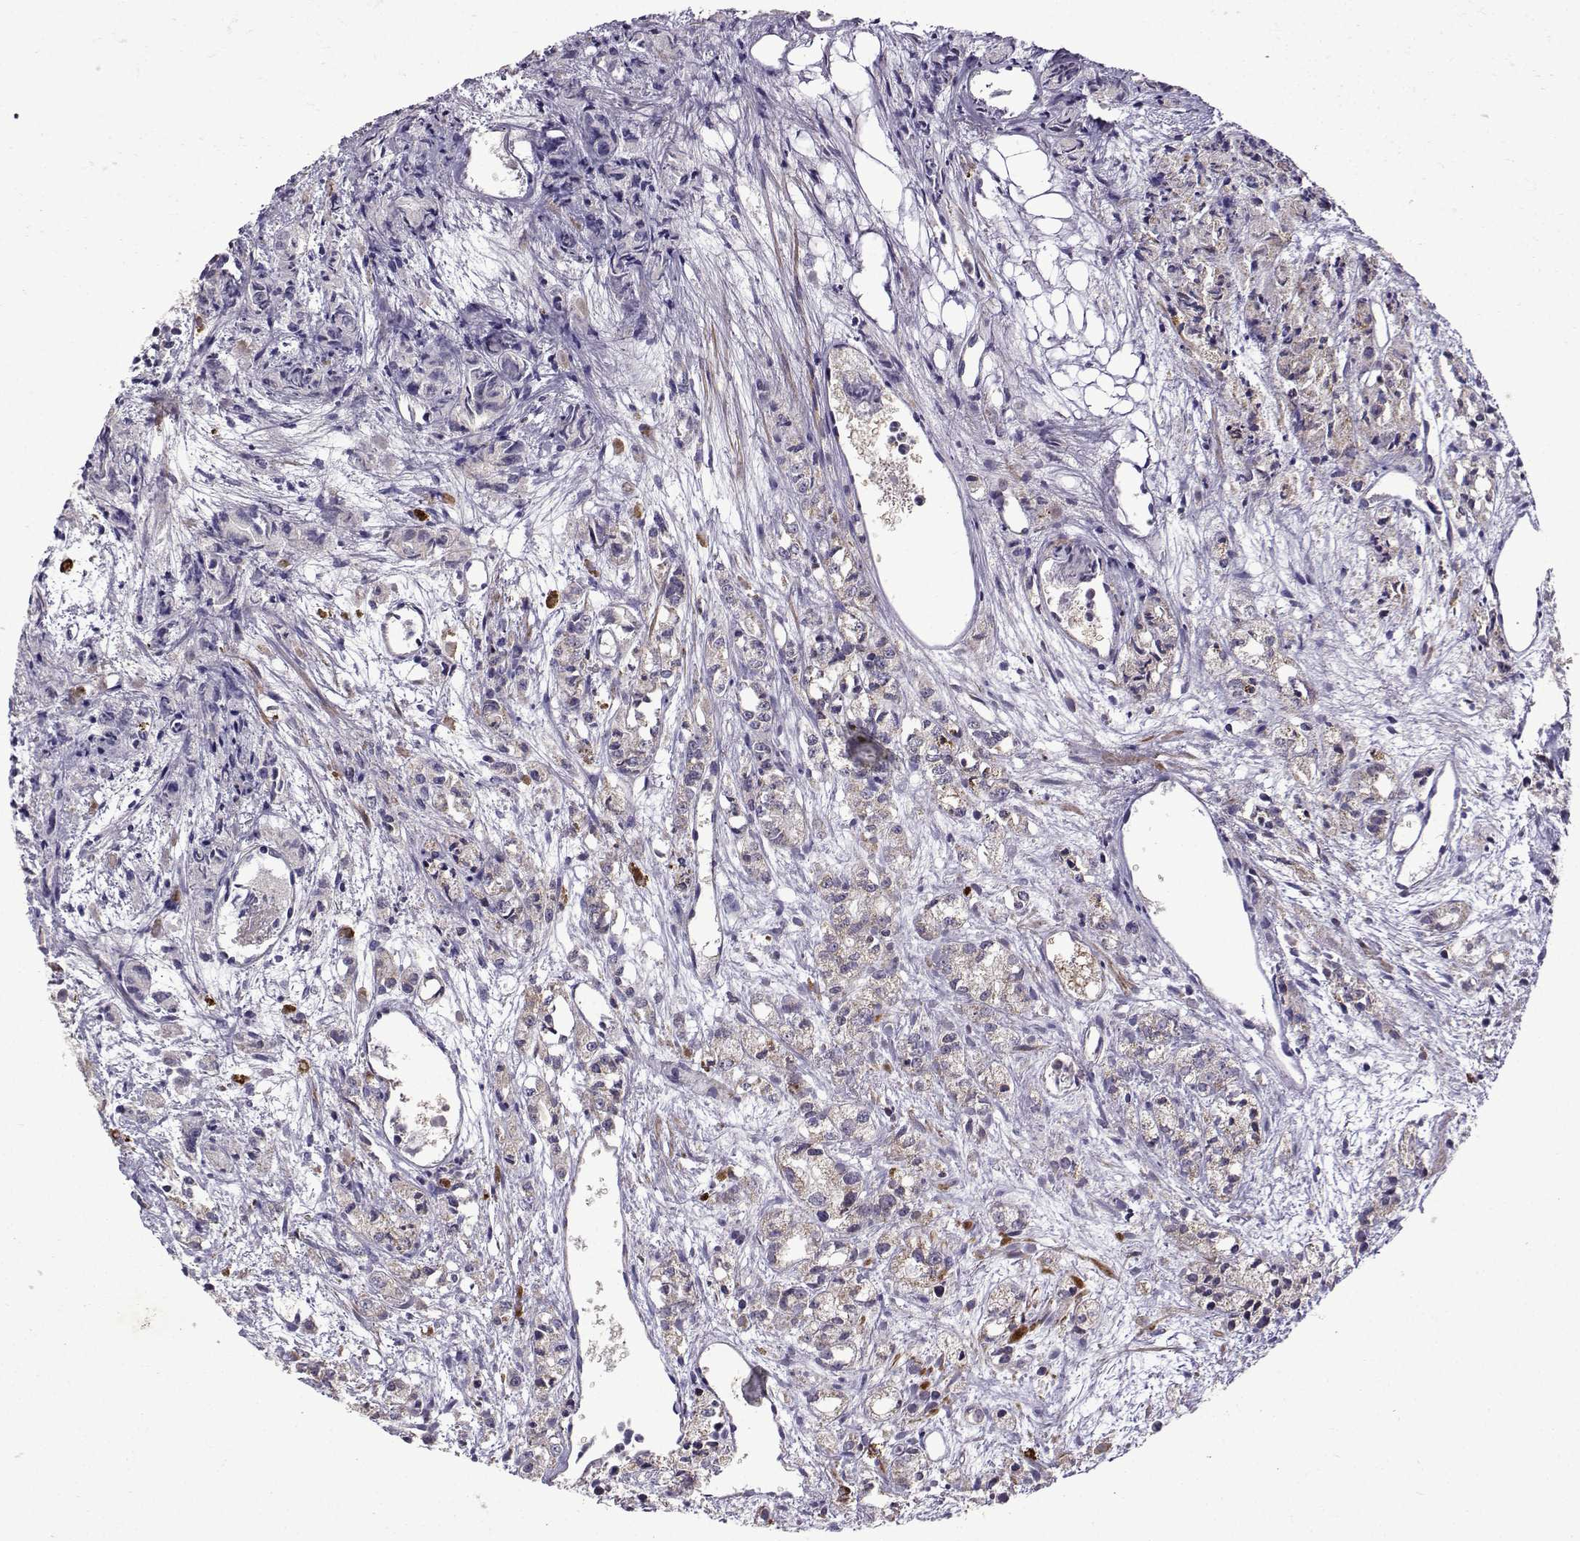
{"staining": {"intensity": "weak", "quantity": "25%-75%", "location": "cytoplasmic/membranous"}, "tissue": "prostate cancer", "cell_type": "Tumor cells", "image_type": "cancer", "snomed": [{"axis": "morphology", "description": "Adenocarcinoma, Medium grade"}, {"axis": "topography", "description": "Prostate"}], "caption": "Prostate cancer (medium-grade adenocarcinoma) tissue displays weak cytoplasmic/membranous expression in about 25%-75% of tumor cells", "gene": "TAB2", "patient": {"sex": "male", "age": 74}}